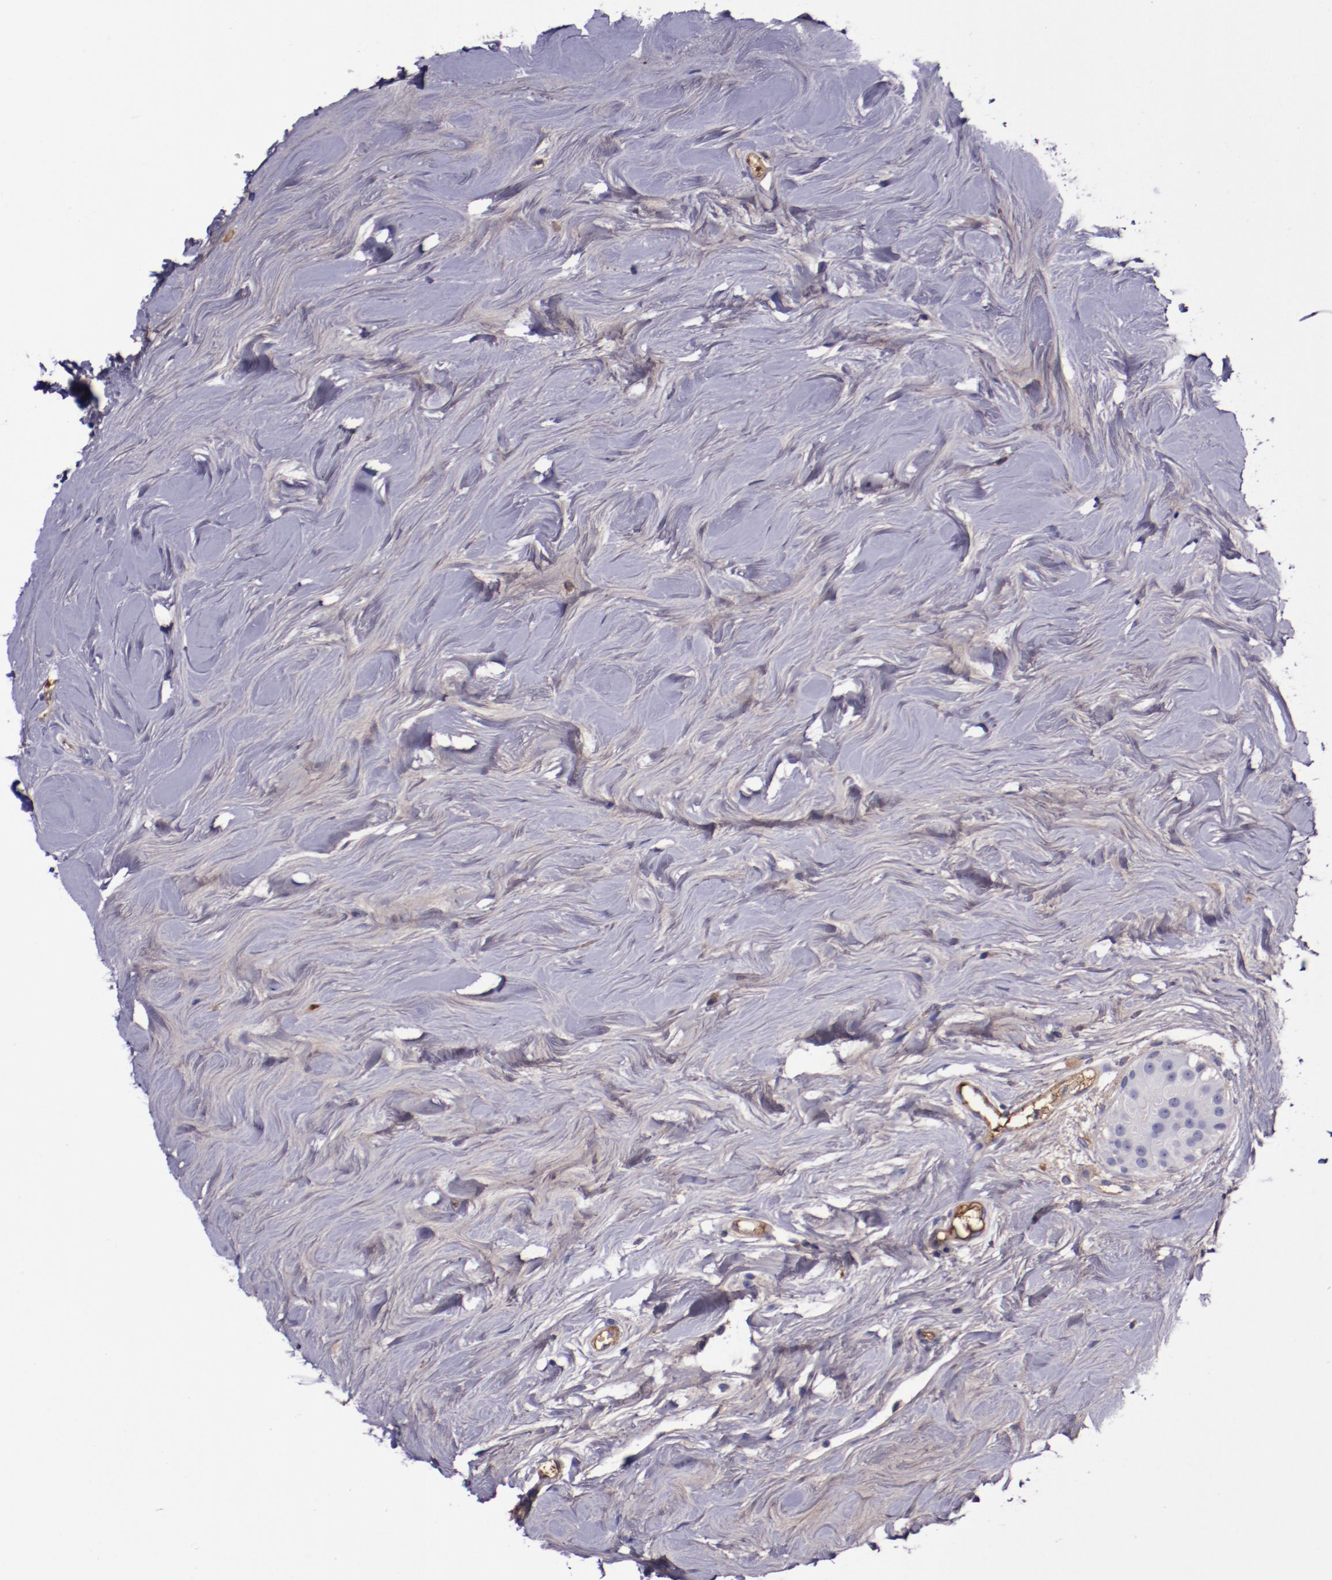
{"staining": {"intensity": "weak", "quantity": "<25%", "location": "cytoplasmic/membranous"}, "tissue": "breast cancer", "cell_type": "Tumor cells", "image_type": "cancer", "snomed": [{"axis": "morphology", "description": "Duct carcinoma"}, {"axis": "topography", "description": "Breast"}], "caption": "The histopathology image demonstrates no staining of tumor cells in infiltrating ductal carcinoma (breast).", "gene": "APOH", "patient": {"sex": "female", "age": 40}}